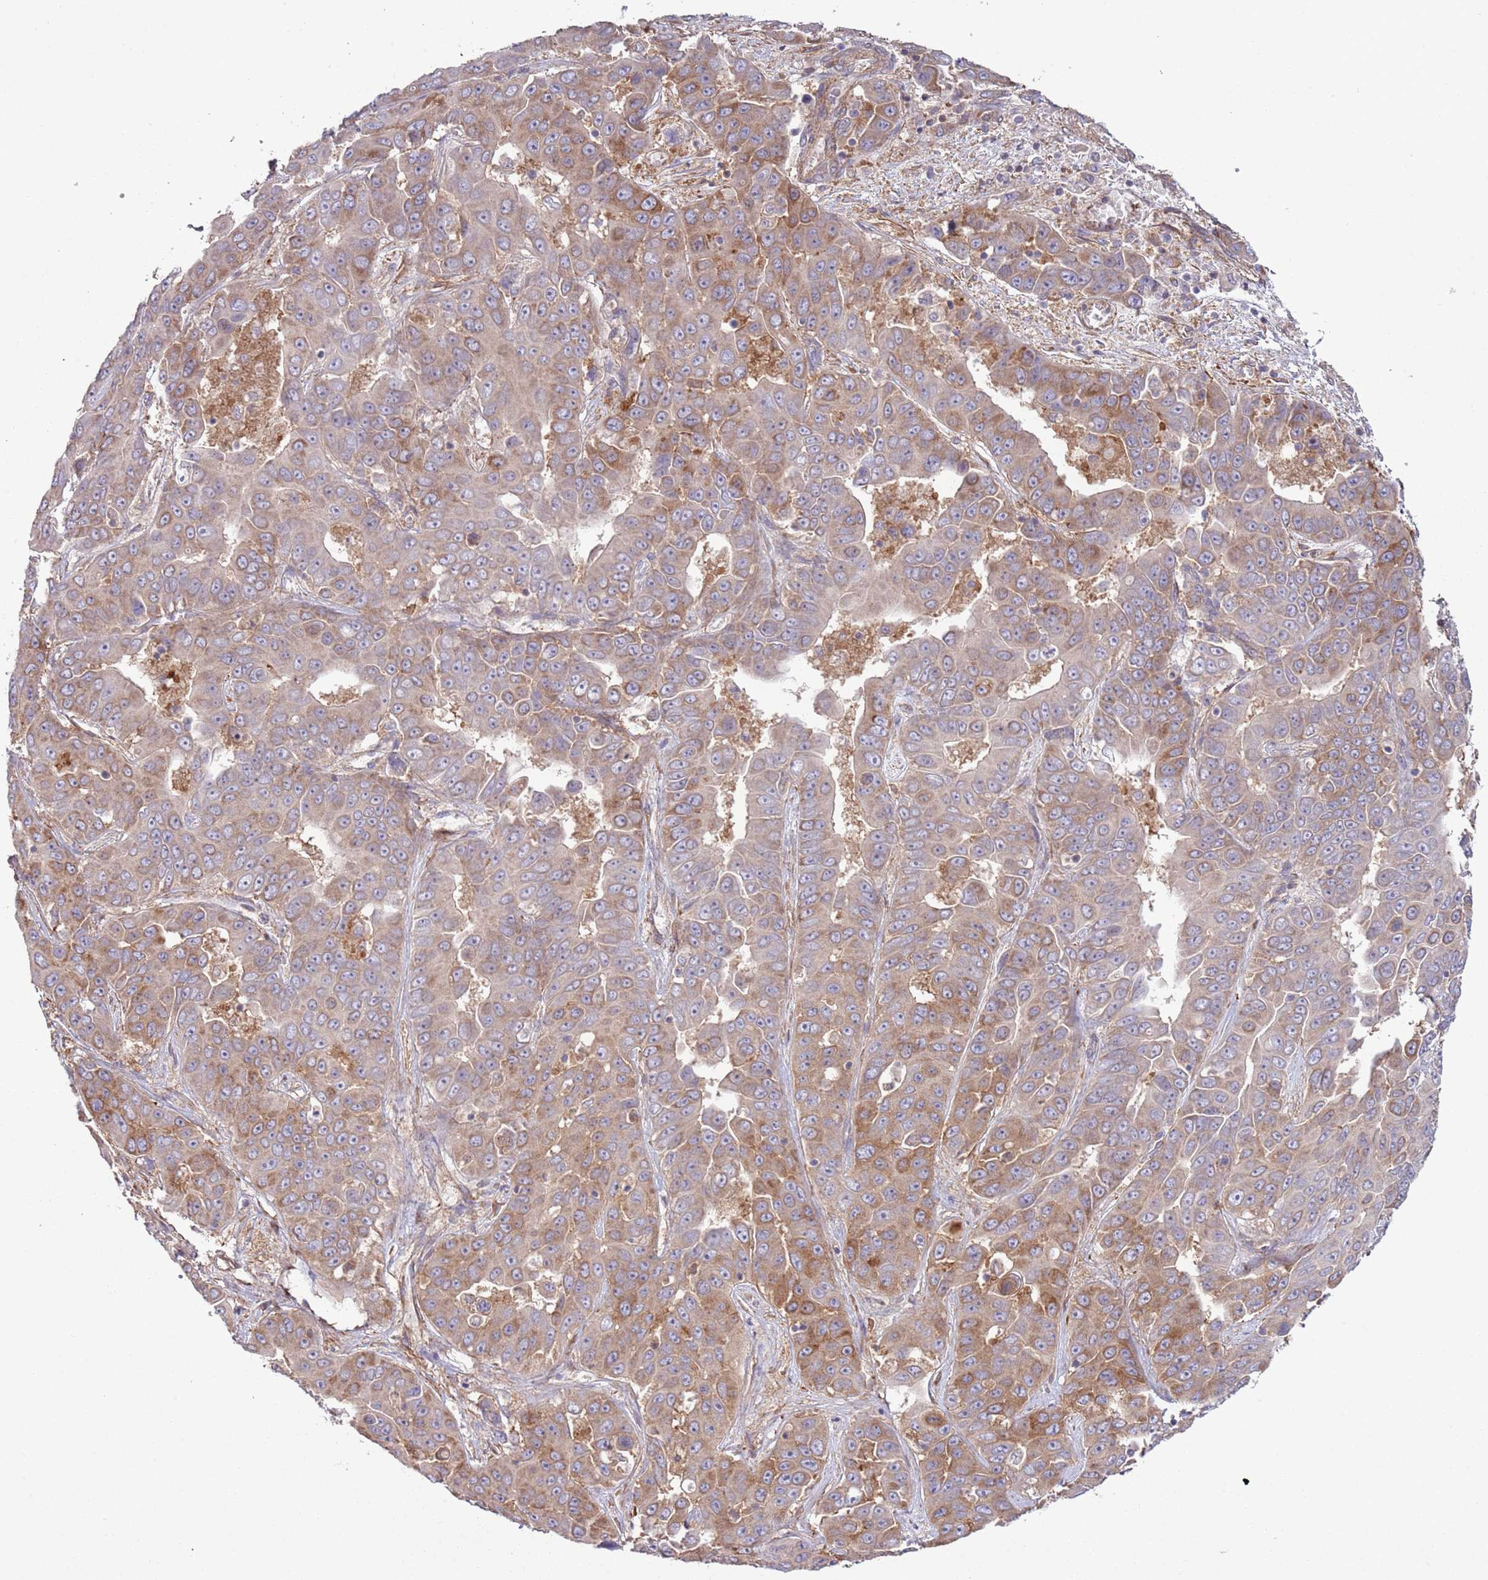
{"staining": {"intensity": "moderate", "quantity": "25%-75%", "location": "cytoplasmic/membranous"}, "tissue": "liver cancer", "cell_type": "Tumor cells", "image_type": "cancer", "snomed": [{"axis": "morphology", "description": "Cholangiocarcinoma"}, {"axis": "topography", "description": "Liver"}], "caption": "Liver cancer (cholangiocarcinoma) tissue reveals moderate cytoplasmic/membranous staining in about 25%-75% of tumor cells, visualized by immunohistochemistry.", "gene": "LPIN2", "patient": {"sex": "female", "age": 52}}